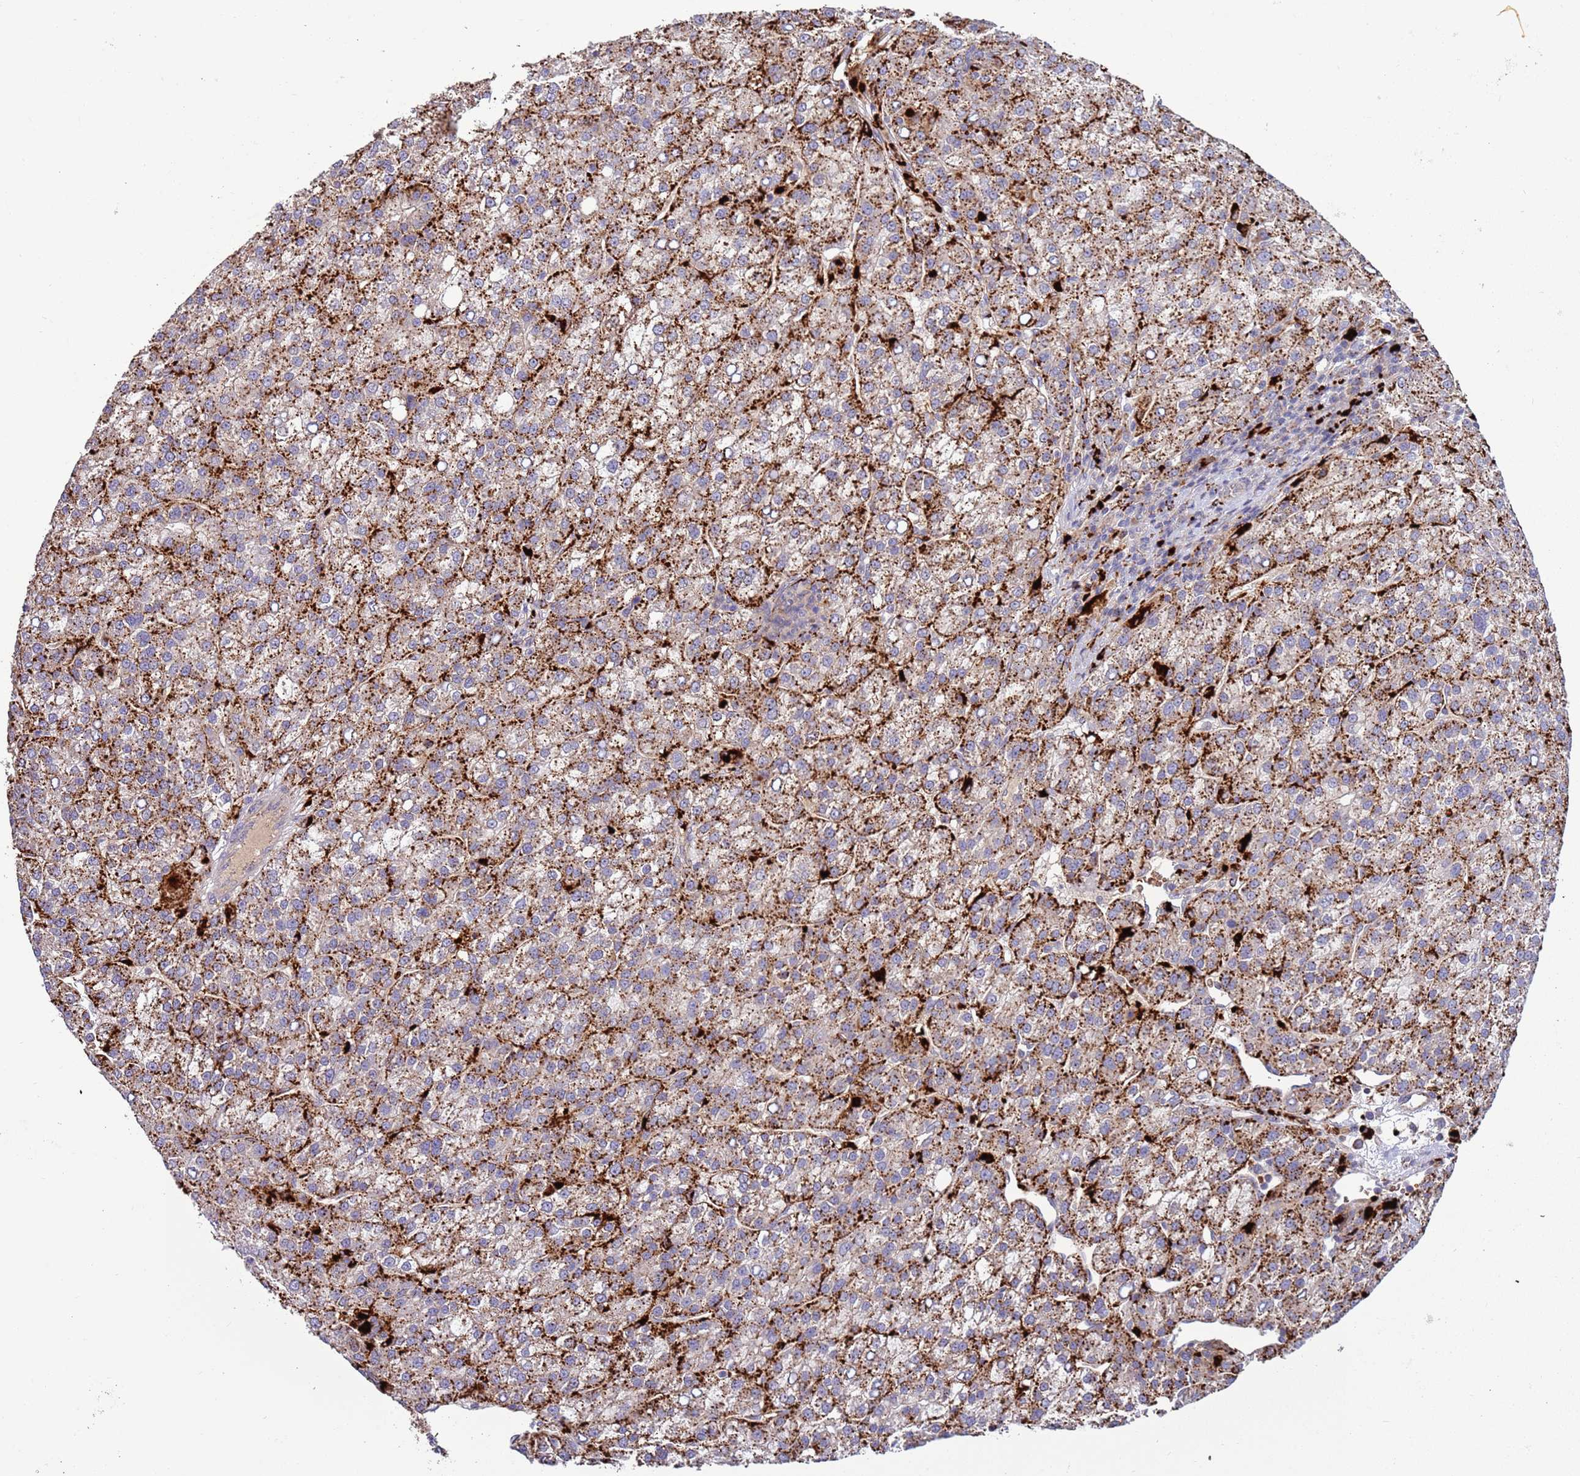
{"staining": {"intensity": "strong", "quantity": ">75%", "location": "cytoplasmic/membranous"}, "tissue": "liver cancer", "cell_type": "Tumor cells", "image_type": "cancer", "snomed": [{"axis": "morphology", "description": "Carcinoma, Hepatocellular, NOS"}, {"axis": "topography", "description": "Liver"}], "caption": "Immunohistochemistry (IHC) of hepatocellular carcinoma (liver) reveals high levels of strong cytoplasmic/membranous expression in approximately >75% of tumor cells. (DAB (3,3'-diaminobenzidine) IHC, brown staining for protein, blue staining for nuclei).", "gene": "VPS36", "patient": {"sex": "female", "age": 58}}